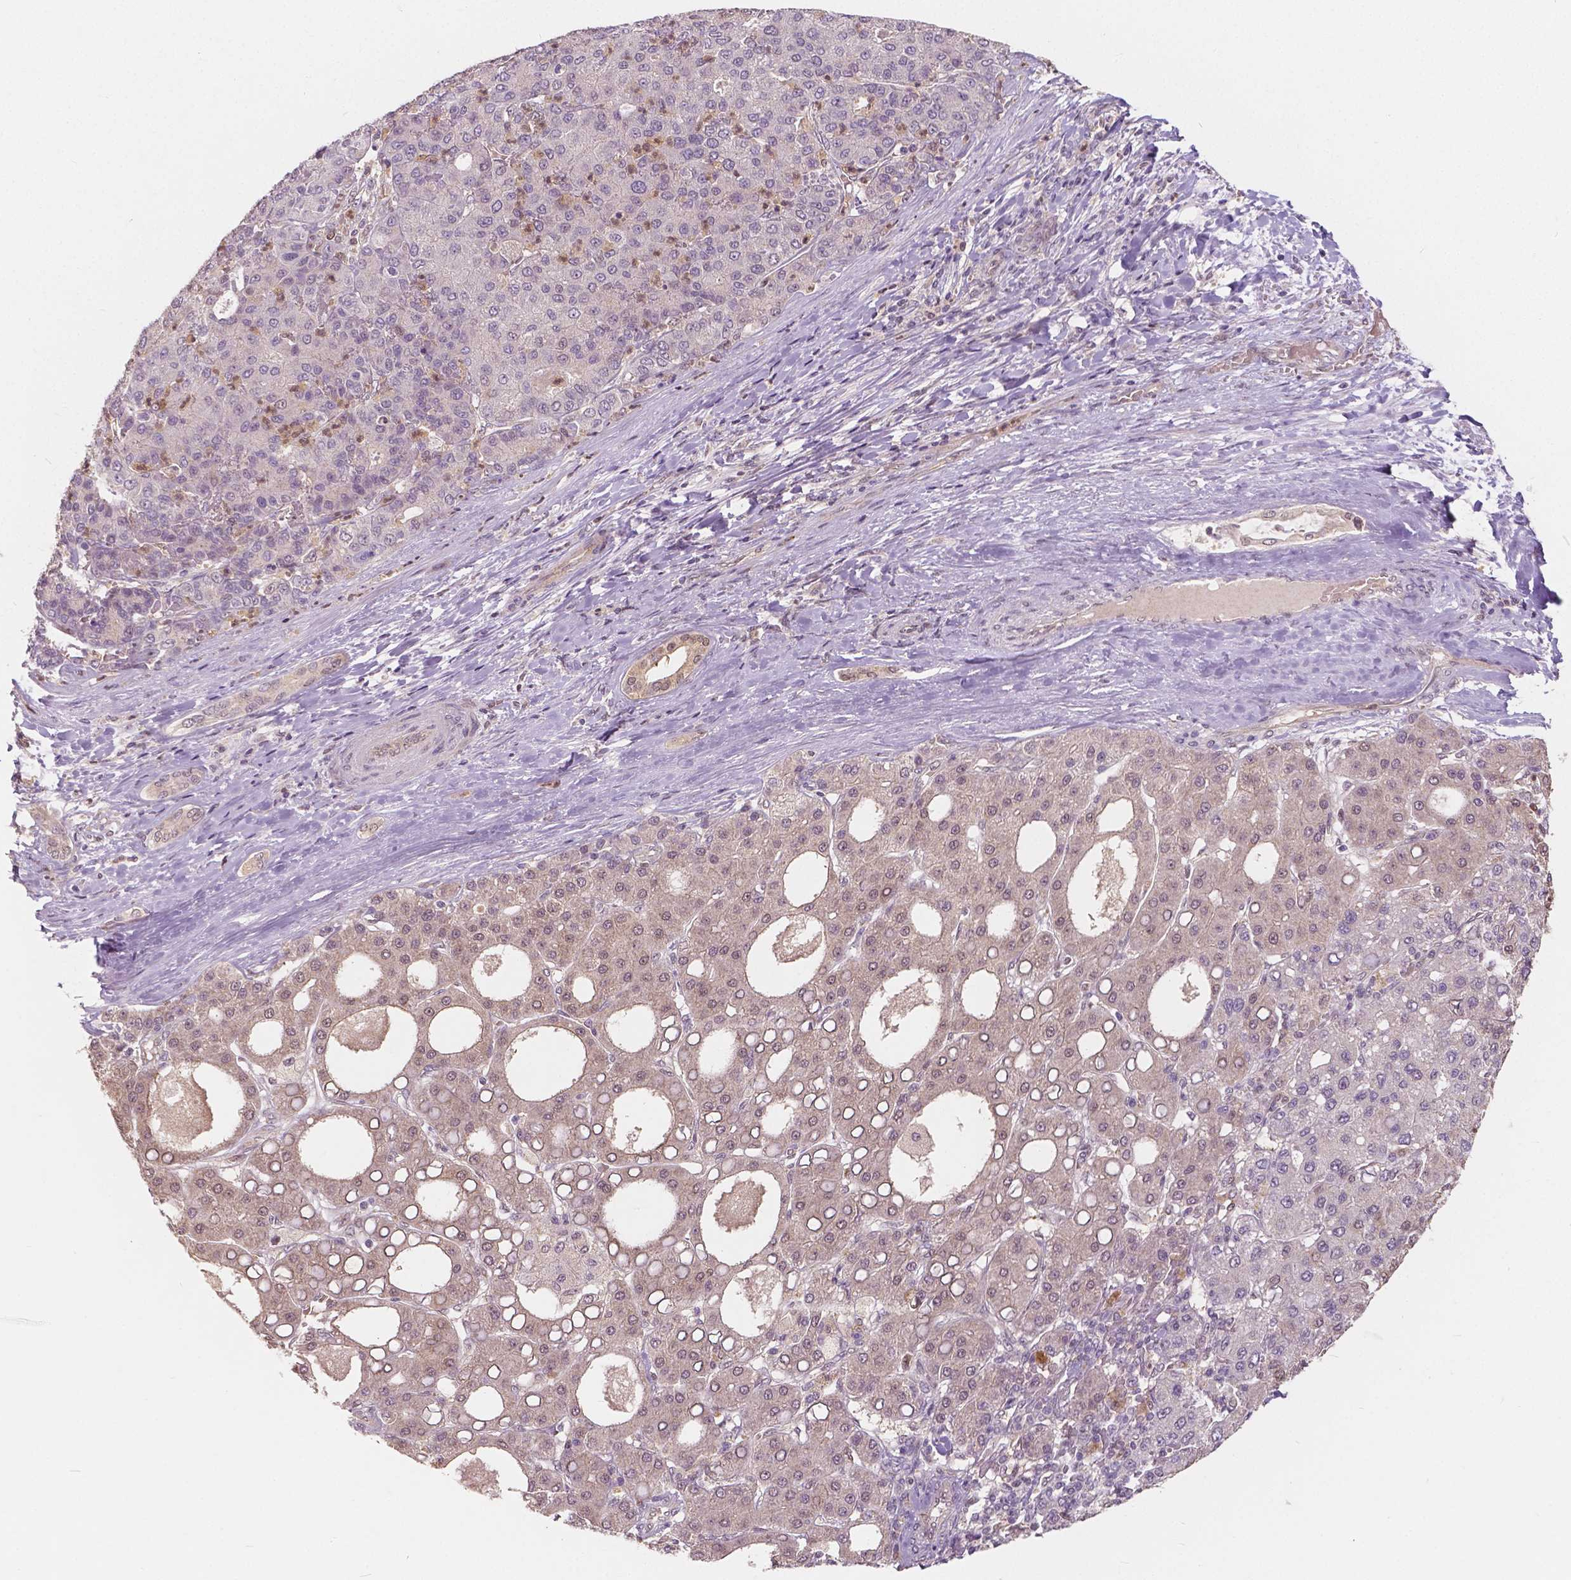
{"staining": {"intensity": "weak", "quantity": "25%-75%", "location": "nuclear"}, "tissue": "liver cancer", "cell_type": "Tumor cells", "image_type": "cancer", "snomed": [{"axis": "morphology", "description": "Carcinoma, Hepatocellular, NOS"}, {"axis": "topography", "description": "Liver"}], "caption": "Liver cancer (hepatocellular carcinoma) stained with a protein marker reveals weak staining in tumor cells.", "gene": "NAPRT", "patient": {"sex": "male", "age": 65}}